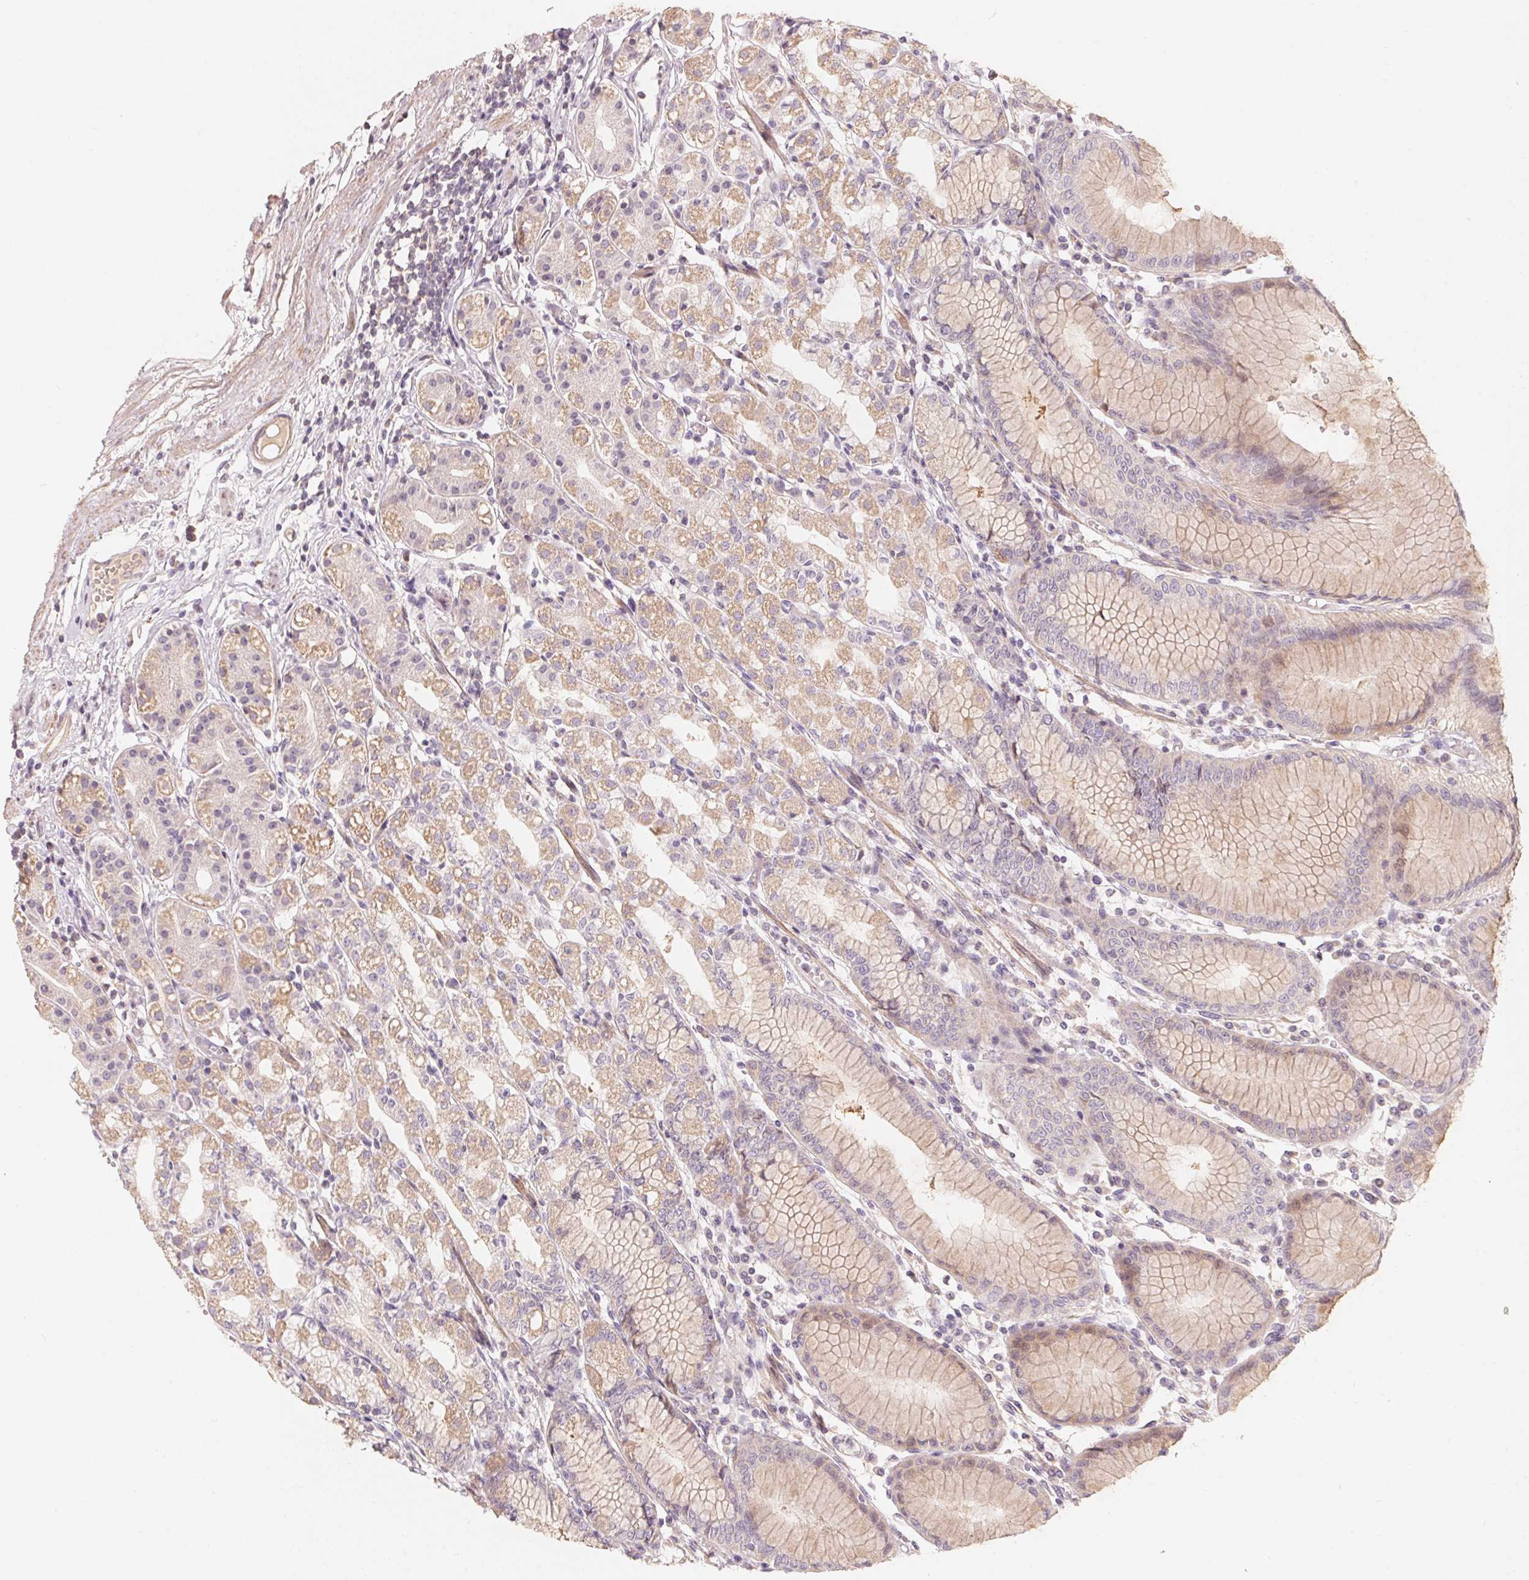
{"staining": {"intensity": "weak", "quantity": "25%-75%", "location": "cytoplasmic/membranous"}, "tissue": "stomach", "cell_type": "Glandular cells", "image_type": "normal", "snomed": [{"axis": "morphology", "description": "Normal tissue, NOS"}, {"axis": "topography", "description": "Skeletal muscle"}, {"axis": "topography", "description": "Stomach"}], "caption": "Immunohistochemical staining of benign stomach shows 25%-75% levels of weak cytoplasmic/membranous protein positivity in approximately 25%-75% of glandular cells.", "gene": "TP53AIP1", "patient": {"sex": "female", "age": 57}}